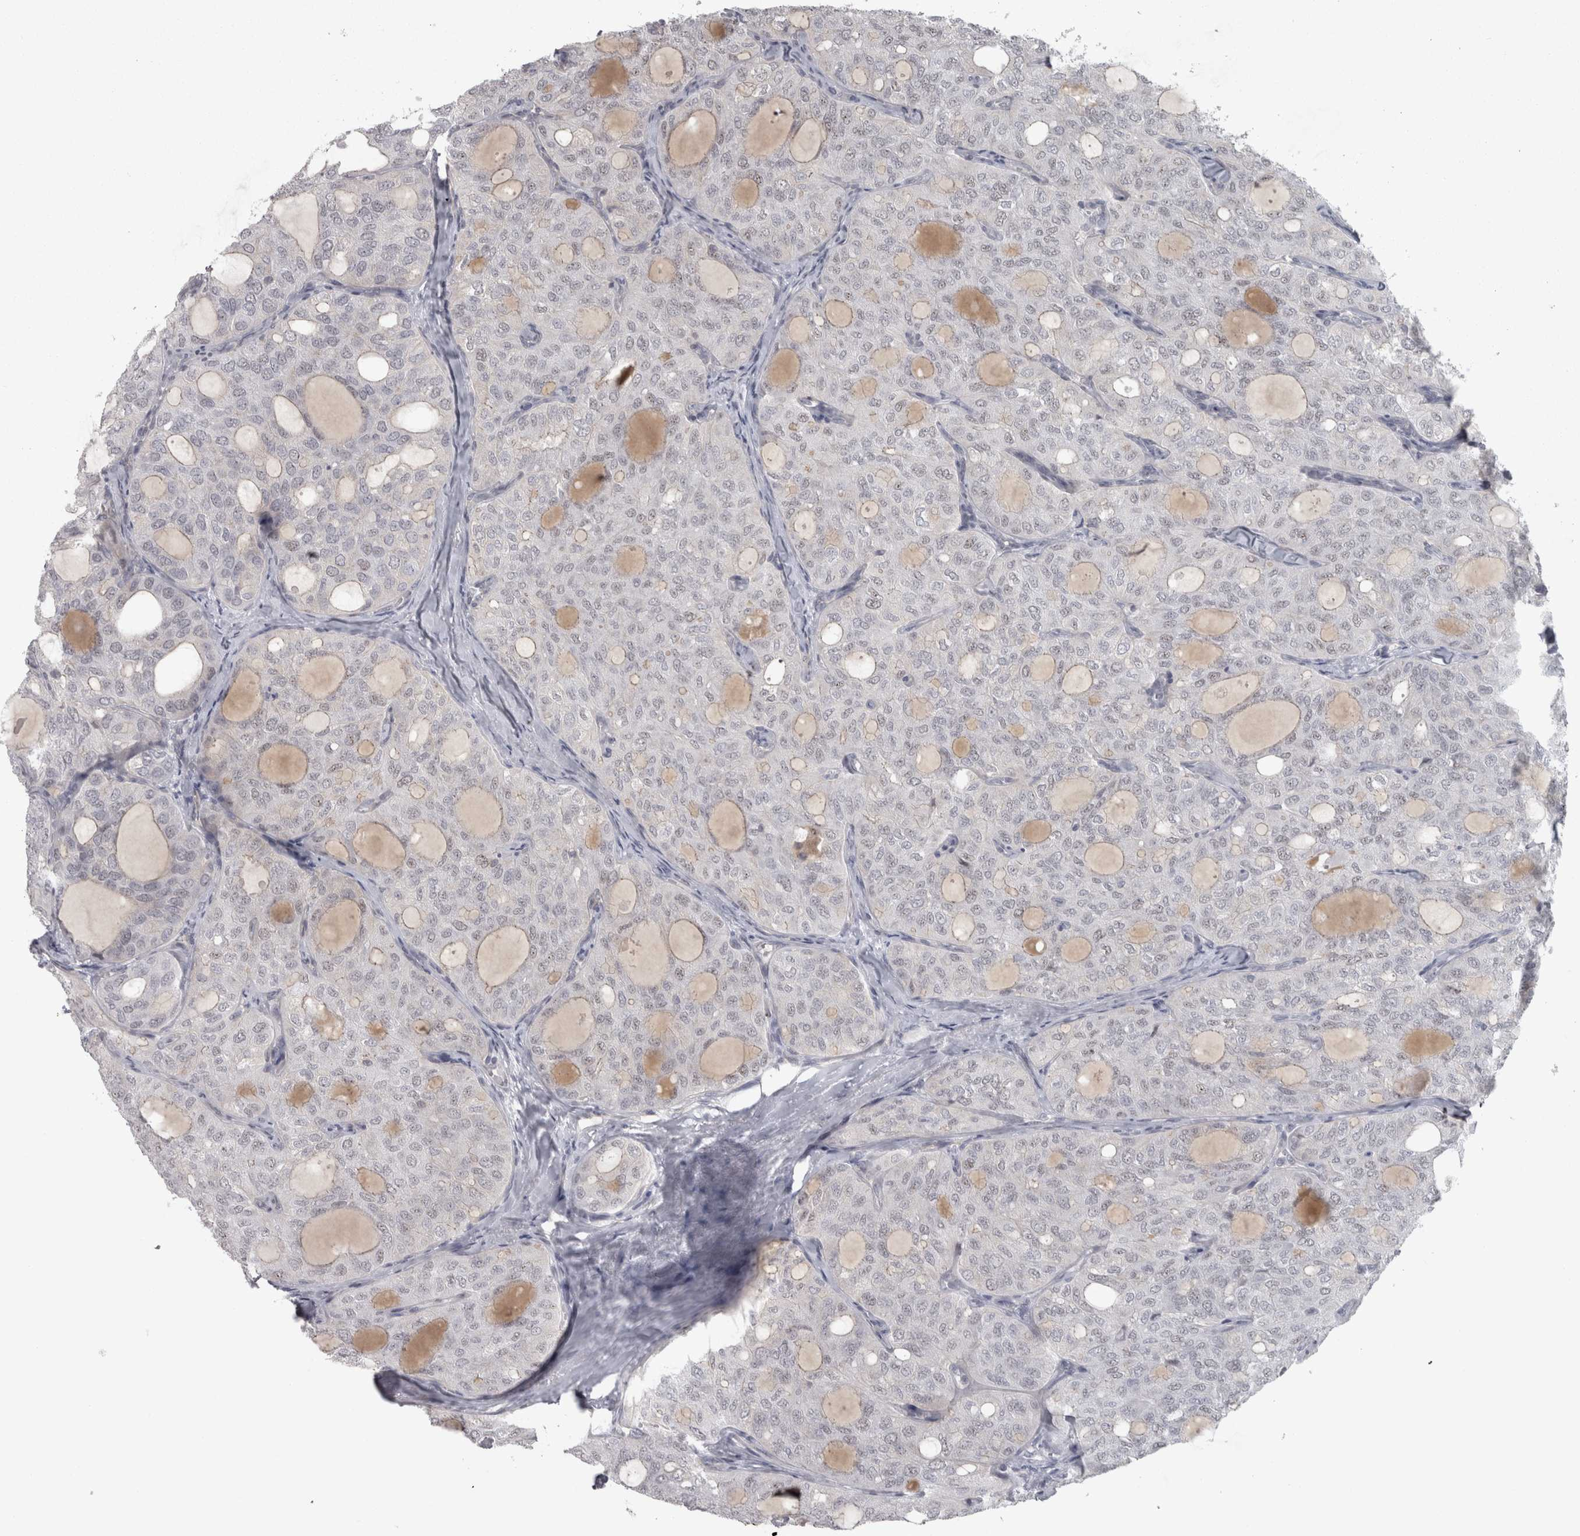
{"staining": {"intensity": "negative", "quantity": "none", "location": "none"}, "tissue": "thyroid cancer", "cell_type": "Tumor cells", "image_type": "cancer", "snomed": [{"axis": "morphology", "description": "Follicular adenoma carcinoma, NOS"}, {"axis": "topography", "description": "Thyroid gland"}], "caption": "This is a micrograph of immunohistochemistry (IHC) staining of thyroid cancer (follicular adenoma carcinoma), which shows no positivity in tumor cells. (DAB (3,3'-diaminobenzidine) immunohistochemistry, high magnification).", "gene": "PPP1R12B", "patient": {"sex": "male", "age": 75}}